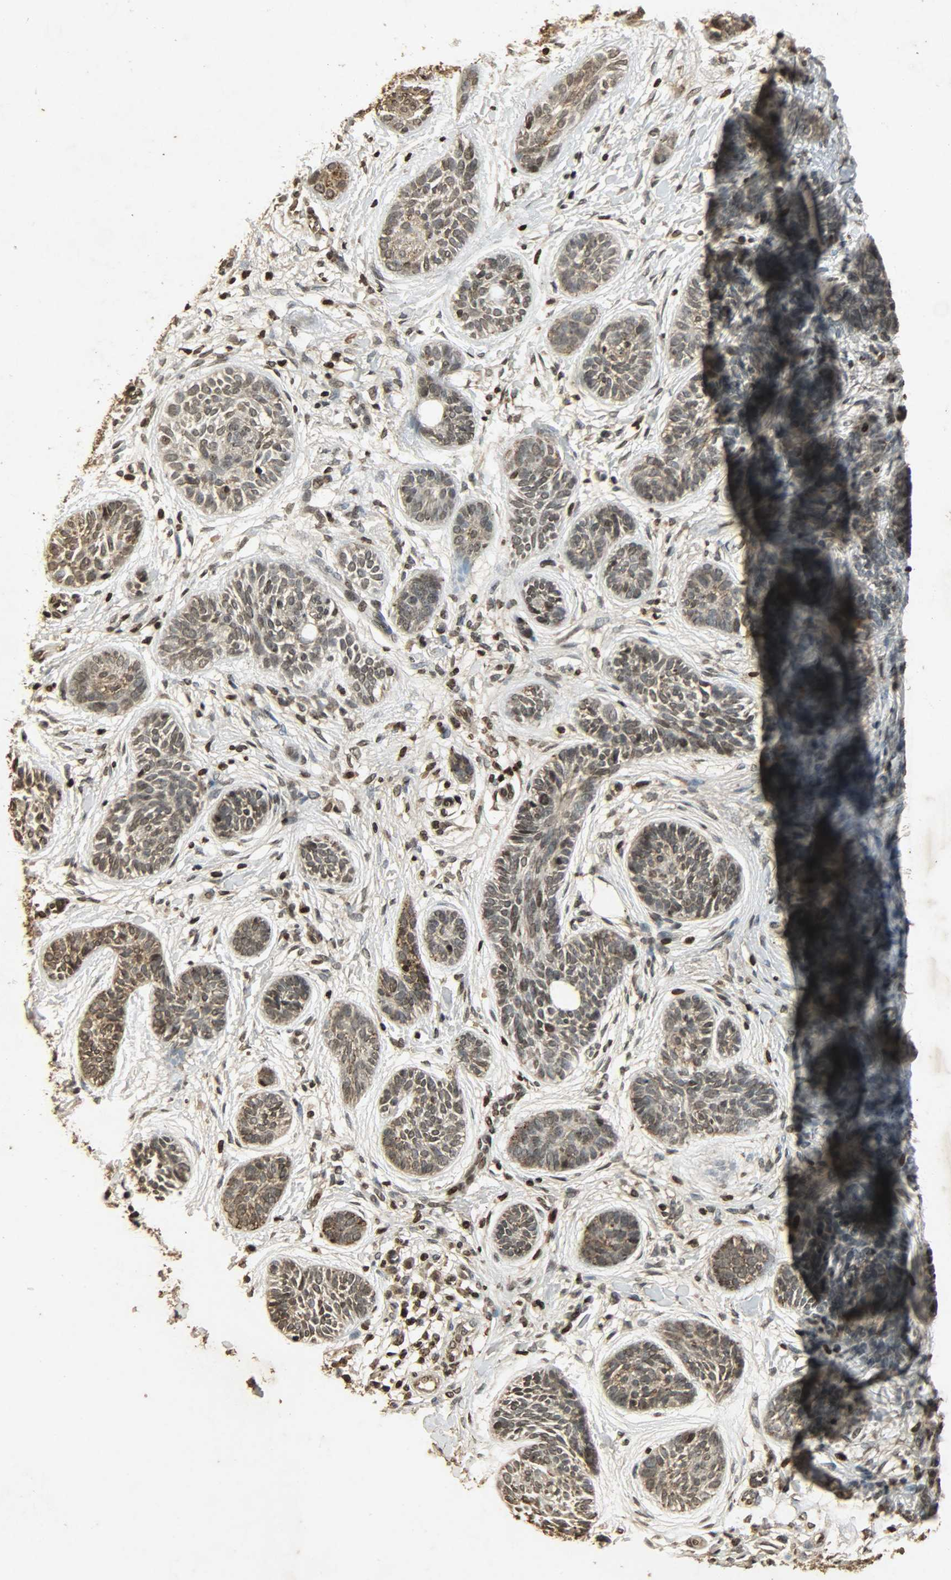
{"staining": {"intensity": "moderate", "quantity": ">75%", "location": "cytoplasmic/membranous,nuclear"}, "tissue": "skin cancer", "cell_type": "Tumor cells", "image_type": "cancer", "snomed": [{"axis": "morphology", "description": "Normal tissue, NOS"}, {"axis": "morphology", "description": "Basal cell carcinoma"}, {"axis": "topography", "description": "Skin"}], "caption": "Skin basal cell carcinoma stained with immunohistochemistry (IHC) shows moderate cytoplasmic/membranous and nuclear staining in about >75% of tumor cells.", "gene": "PPP3R1", "patient": {"sex": "male", "age": 63}}